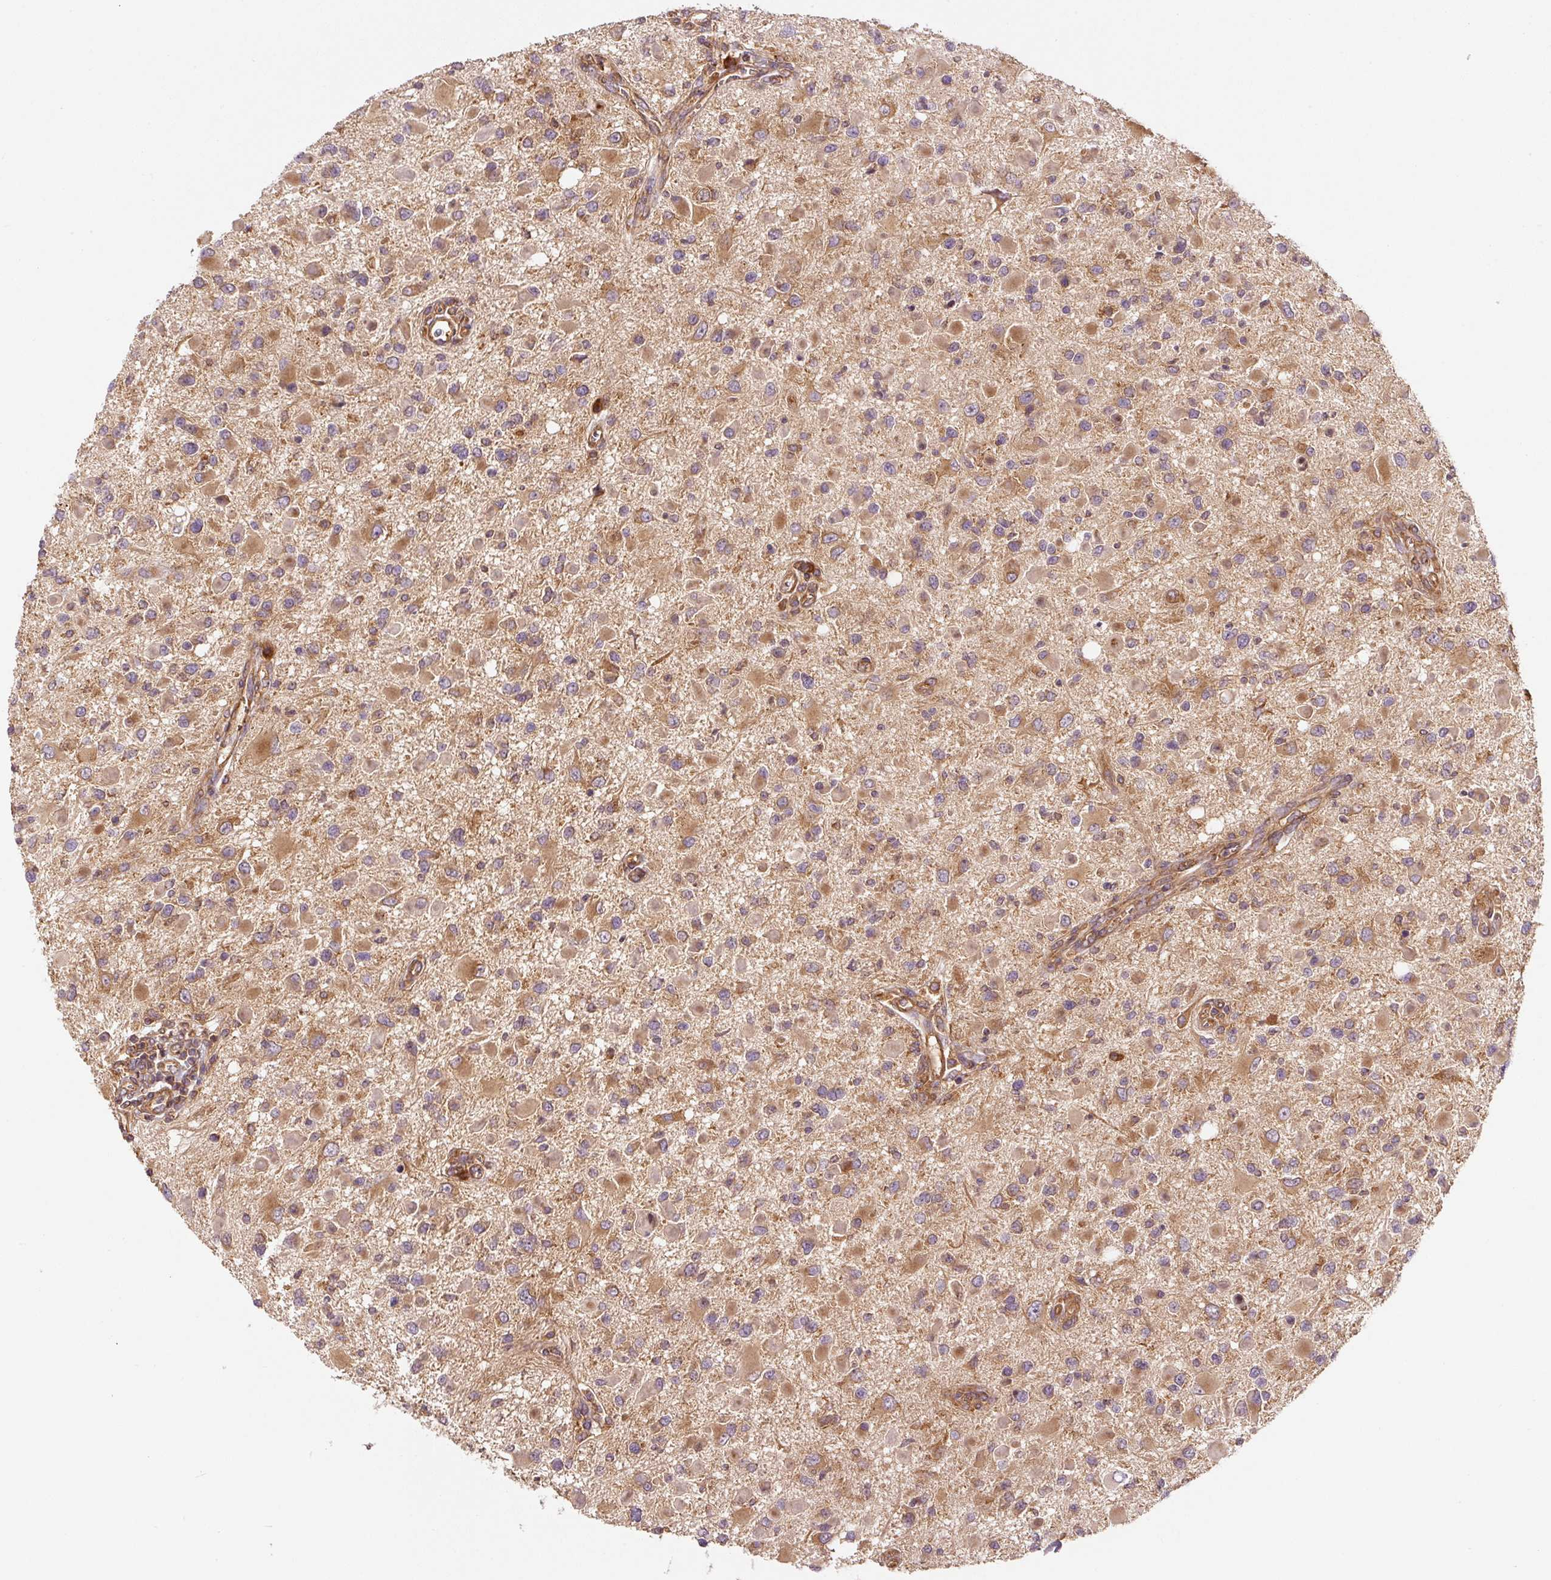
{"staining": {"intensity": "moderate", "quantity": ">75%", "location": "cytoplasmic/membranous"}, "tissue": "glioma", "cell_type": "Tumor cells", "image_type": "cancer", "snomed": [{"axis": "morphology", "description": "Glioma, malignant, High grade"}, {"axis": "topography", "description": "Brain"}], "caption": "High-grade glioma (malignant) tissue exhibits moderate cytoplasmic/membranous staining in approximately >75% of tumor cells, visualized by immunohistochemistry.", "gene": "EIF2S2", "patient": {"sex": "male", "age": 53}}